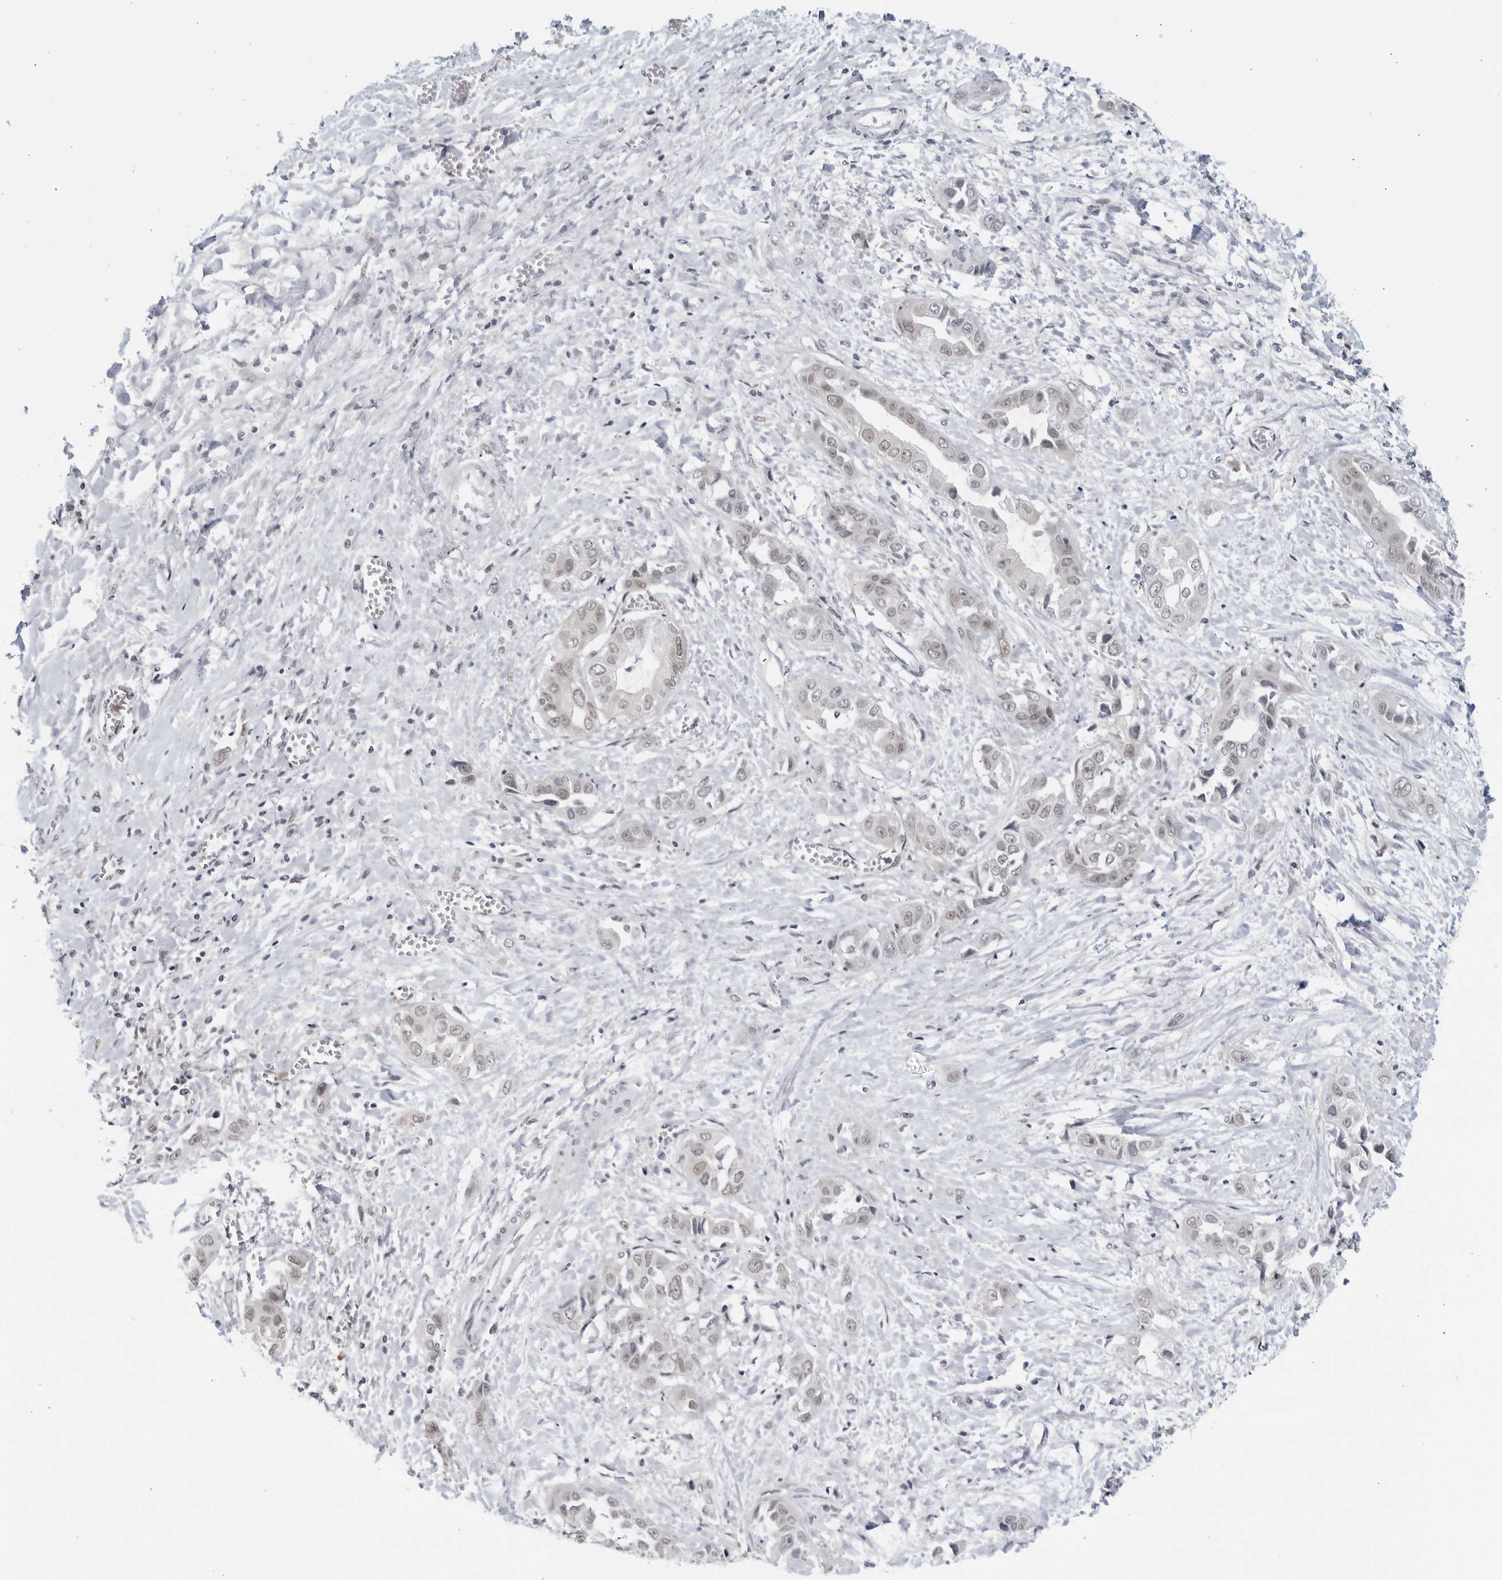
{"staining": {"intensity": "weak", "quantity": "<25%", "location": "nuclear"}, "tissue": "liver cancer", "cell_type": "Tumor cells", "image_type": "cancer", "snomed": [{"axis": "morphology", "description": "Cholangiocarcinoma"}, {"axis": "topography", "description": "Liver"}], "caption": "Liver cancer was stained to show a protein in brown. There is no significant staining in tumor cells.", "gene": "CC2D1B", "patient": {"sex": "female", "age": 52}}